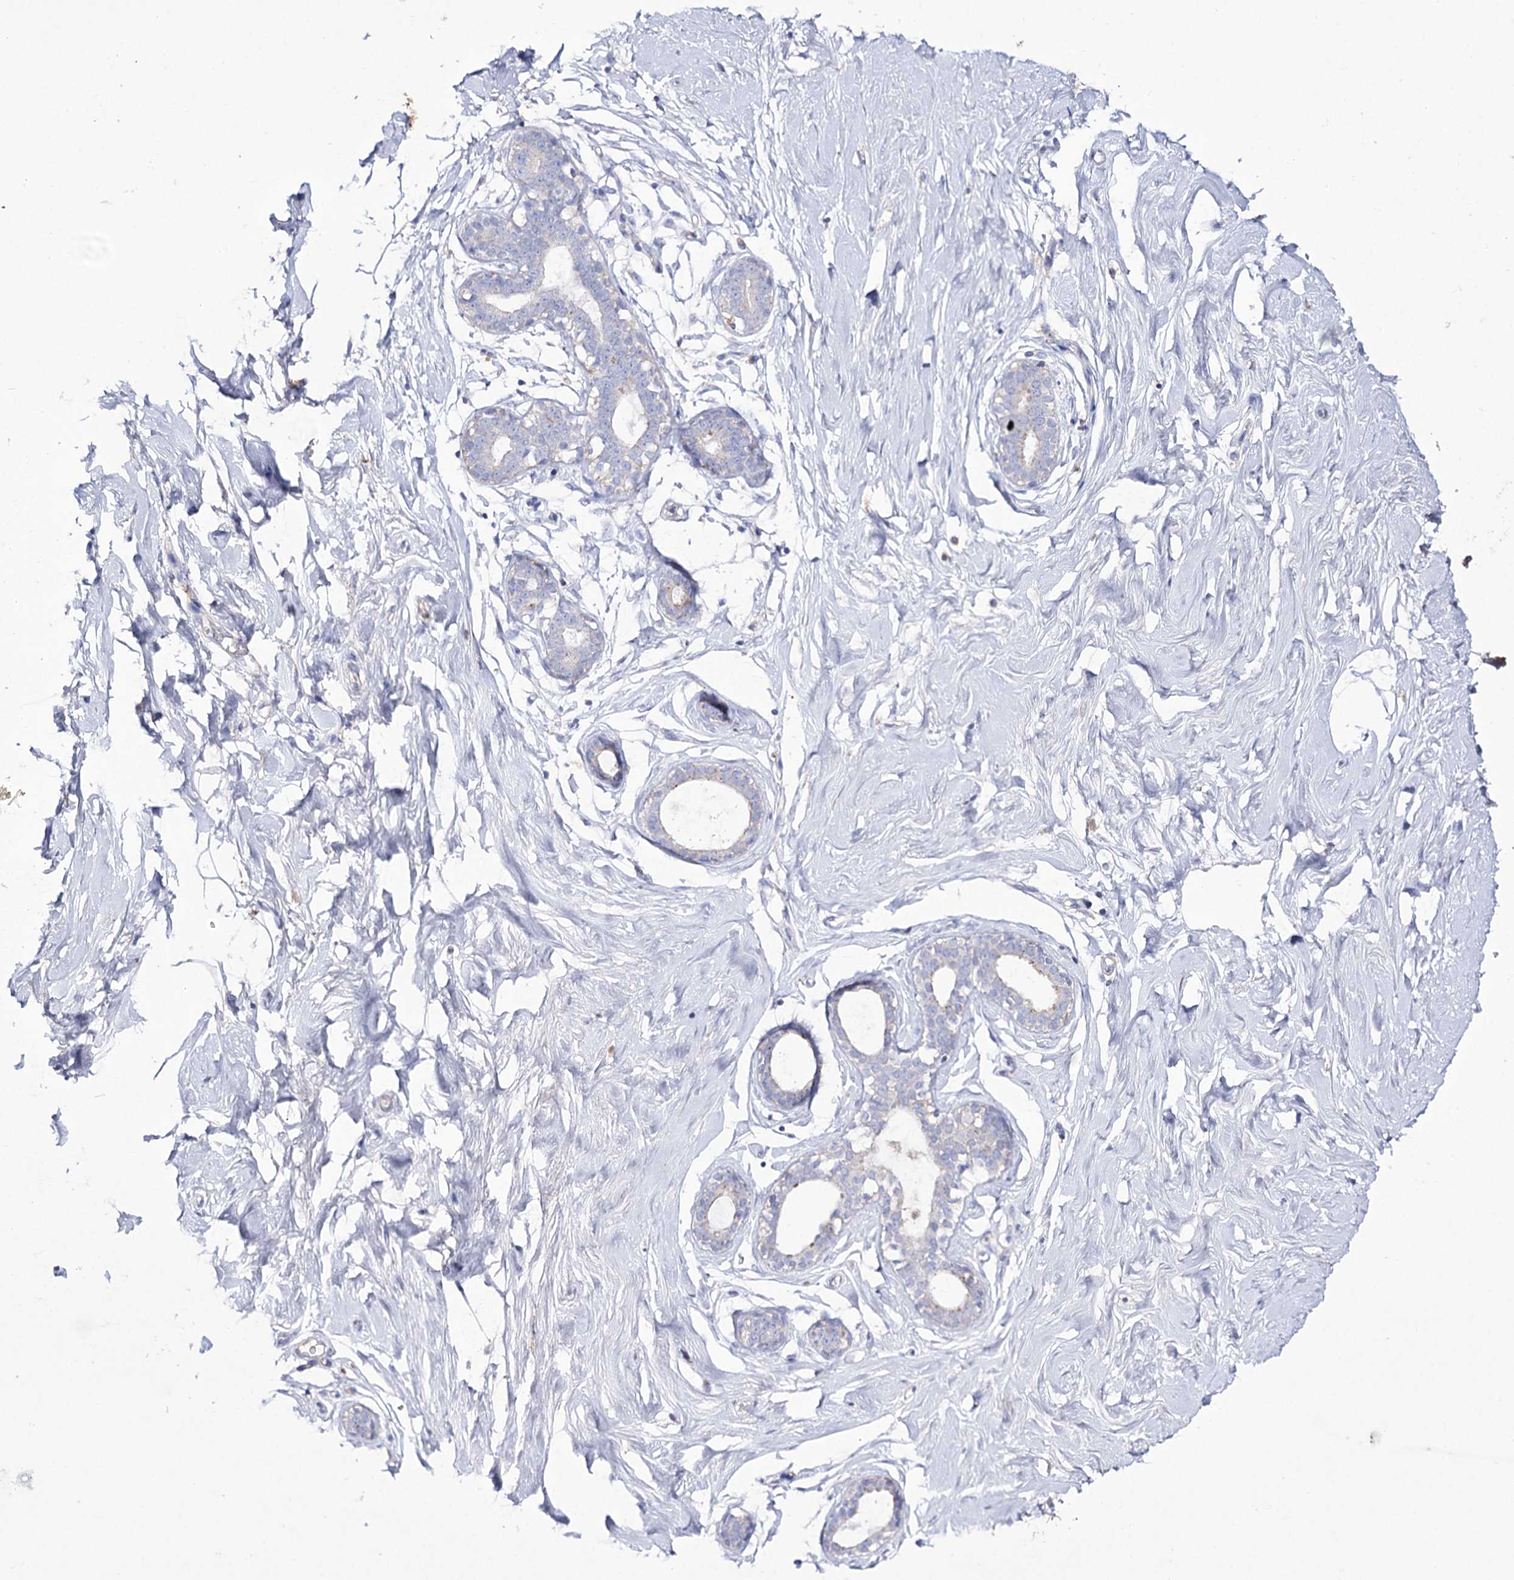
{"staining": {"intensity": "negative", "quantity": "none", "location": "none"}, "tissue": "breast", "cell_type": "Adipocytes", "image_type": "normal", "snomed": [{"axis": "morphology", "description": "Normal tissue, NOS"}, {"axis": "morphology", "description": "Adenoma, NOS"}, {"axis": "topography", "description": "Breast"}], "caption": "Adipocytes are negative for protein expression in benign human breast. The staining was performed using DAB (3,3'-diaminobenzidine) to visualize the protein expression in brown, while the nuclei were stained in blue with hematoxylin (Magnification: 20x).", "gene": "NAGLU", "patient": {"sex": "female", "age": 23}}